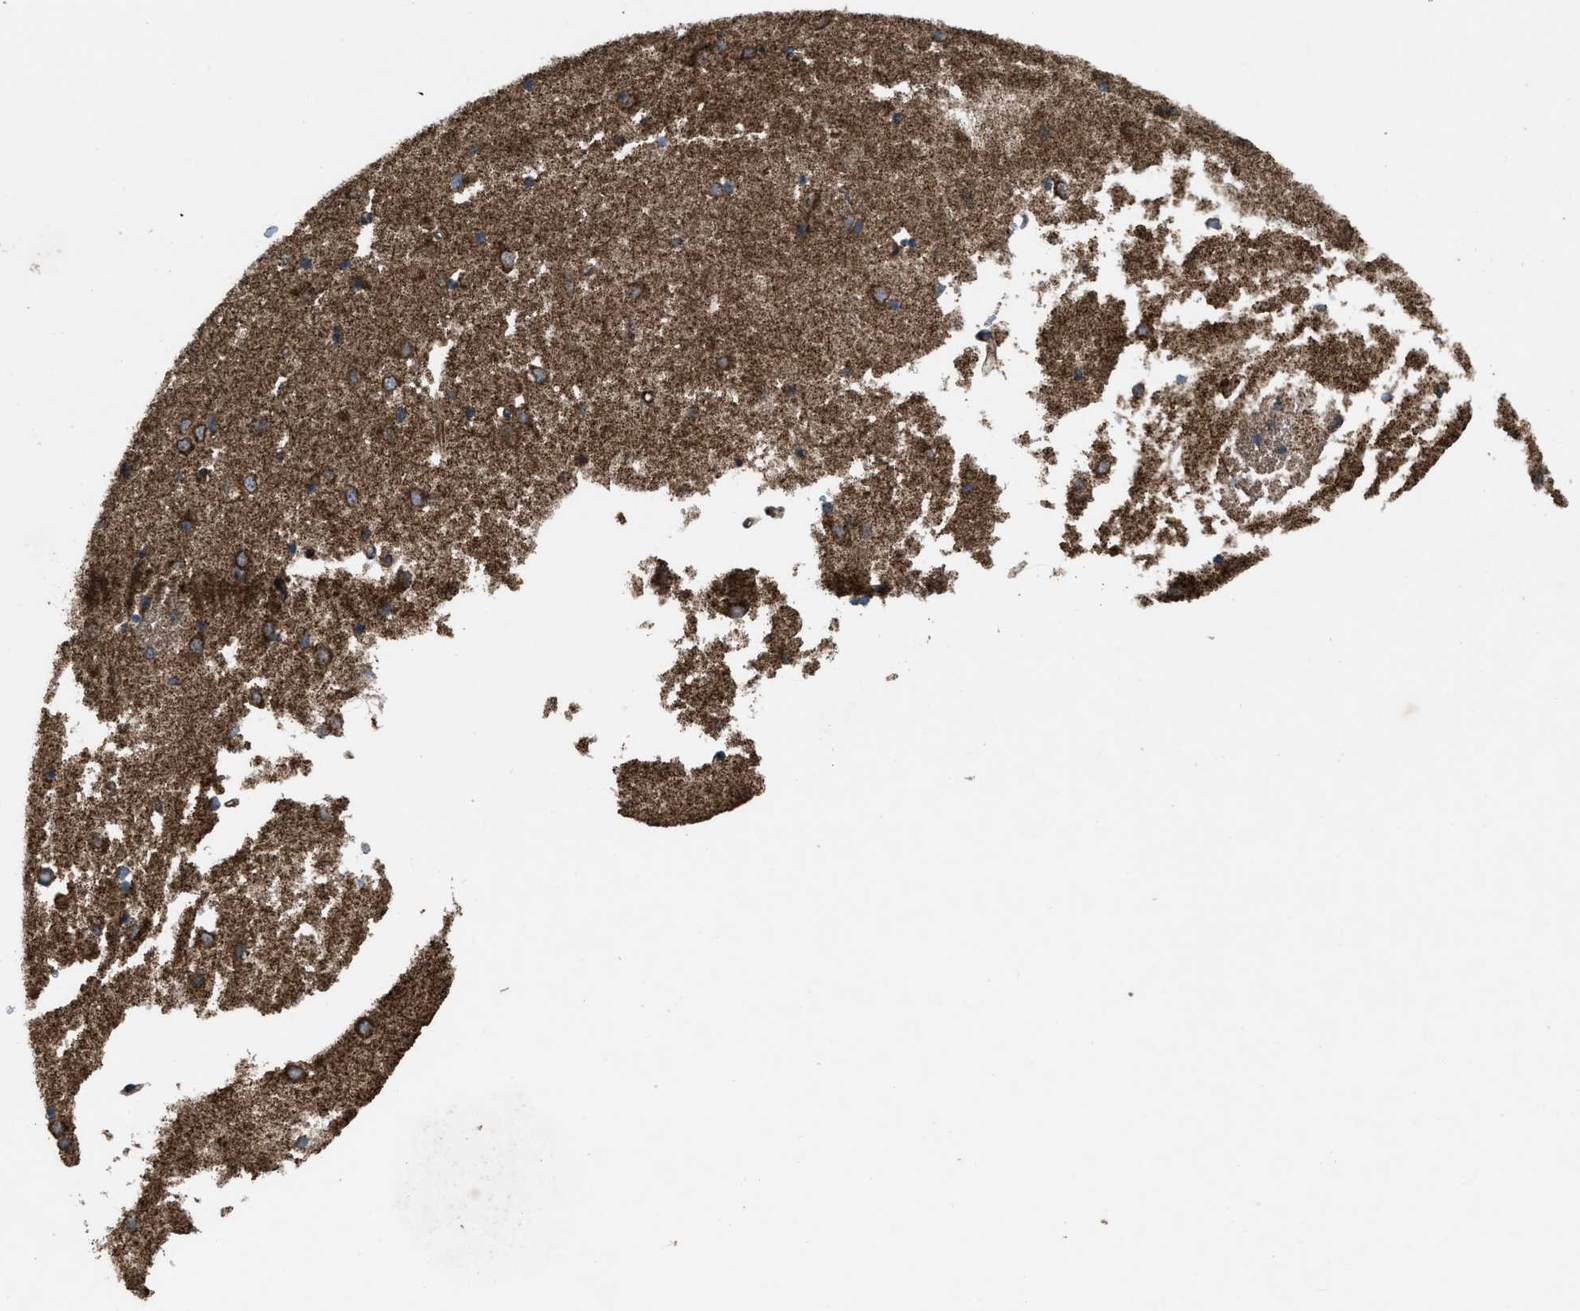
{"staining": {"intensity": "strong", "quantity": ">75%", "location": "cytoplasmic/membranous"}, "tissue": "caudate", "cell_type": "Glial cells", "image_type": "normal", "snomed": [{"axis": "morphology", "description": "Normal tissue, NOS"}, {"axis": "topography", "description": "Lateral ventricle wall"}], "caption": "Strong cytoplasmic/membranous positivity for a protein is present in approximately >75% of glial cells of unremarkable caudate using IHC.", "gene": "PER3", "patient": {"sex": "female", "age": 19}}